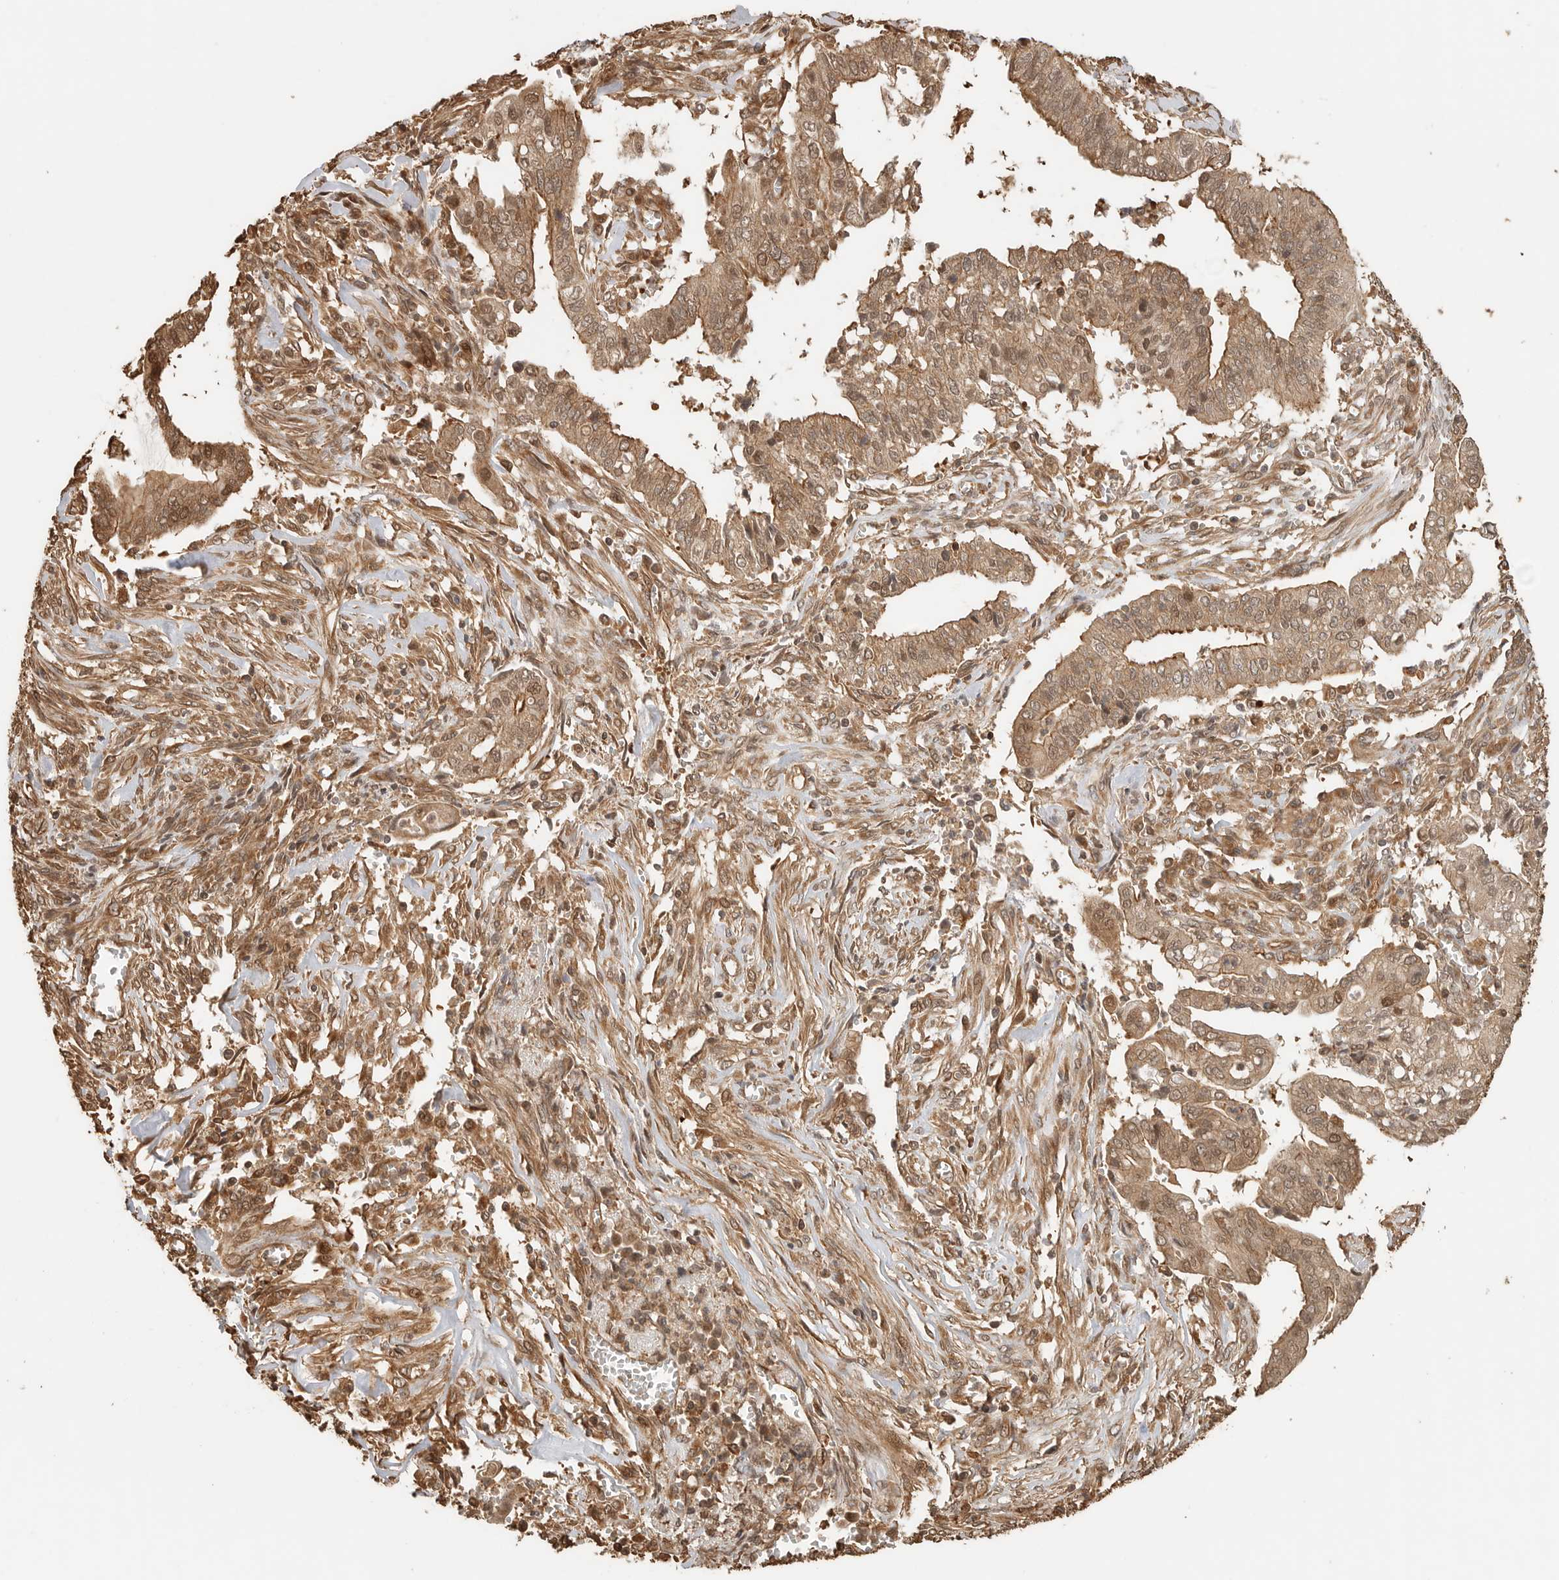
{"staining": {"intensity": "moderate", "quantity": ">75%", "location": "cytoplasmic/membranous,nuclear"}, "tissue": "cervical cancer", "cell_type": "Tumor cells", "image_type": "cancer", "snomed": [{"axis": "morphology", "description": "Adenocarcinoma, NOS"}, {"axis": "topography", "description": "Cervix"}], "caption": "Human cervical cancer stained with a brown dye demonstrates moderate cytoplasmic/membranous and nuclear positive positivity in about >75% of tumor cells.", "gene": "OTUD6B", "patient": {"sex": "female", "age": 44}}